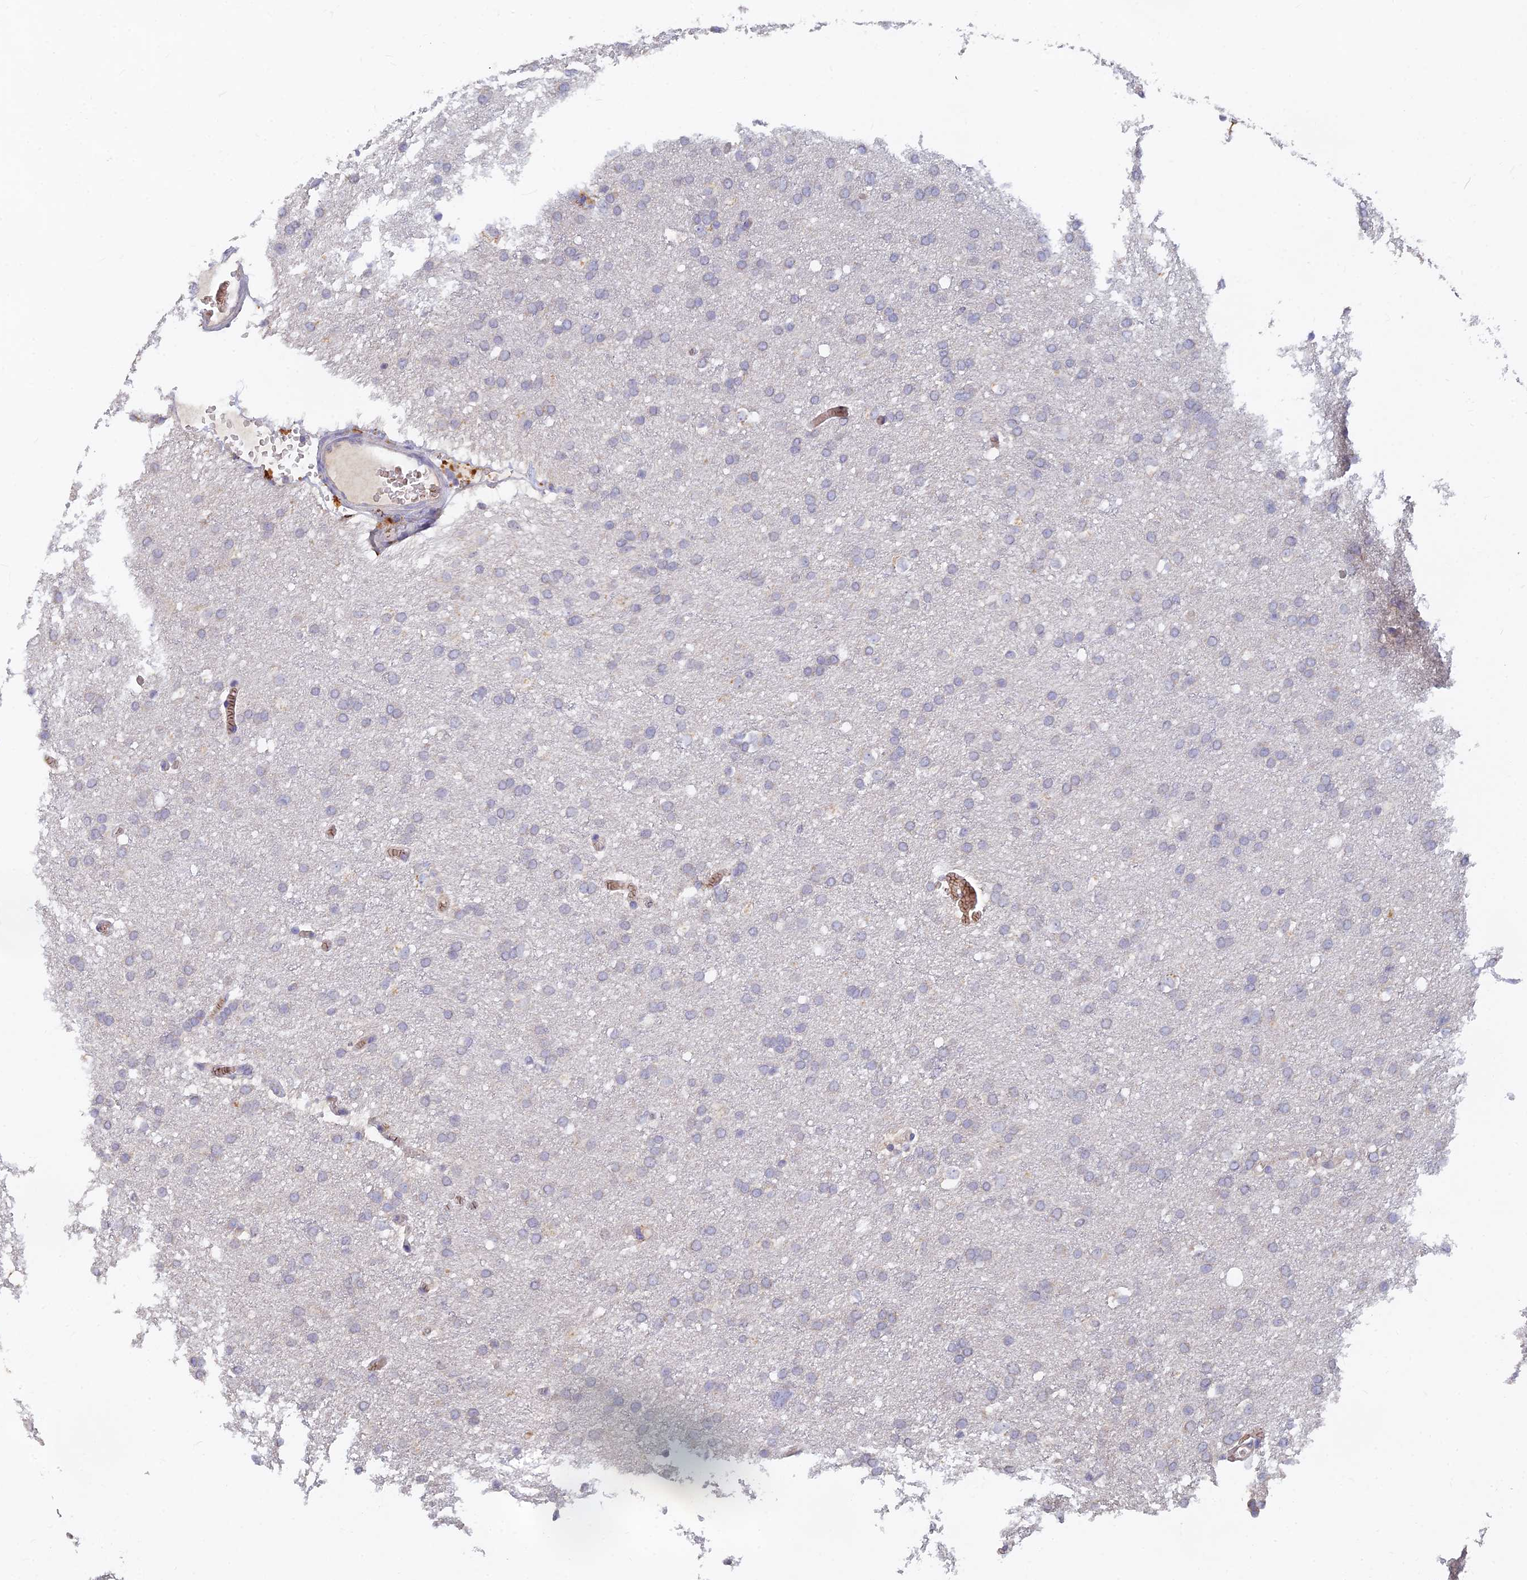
{"staining": {"intensity": "negative", "quantity": "none", "location": "none"}, "tissue": "glioma", "cell_type": "Tumor cells", "image_type": "cancer", "snomed": [{"axis": "morphology", "description": "Glioma, malignant, High grade"}, {"axis": "topography", "description": "Cerebral cortex"}], "caption": "The micrograph displays no significant positivity in tumor cells of malignant glioma (high-grade). (DAB (3,3'-diaminobenzidine) immunohistochemistry visualized using brightfield microscopy, high magnification).", "gene": "ARRDC1", "patient": {"sex": "female", "age": 36}}